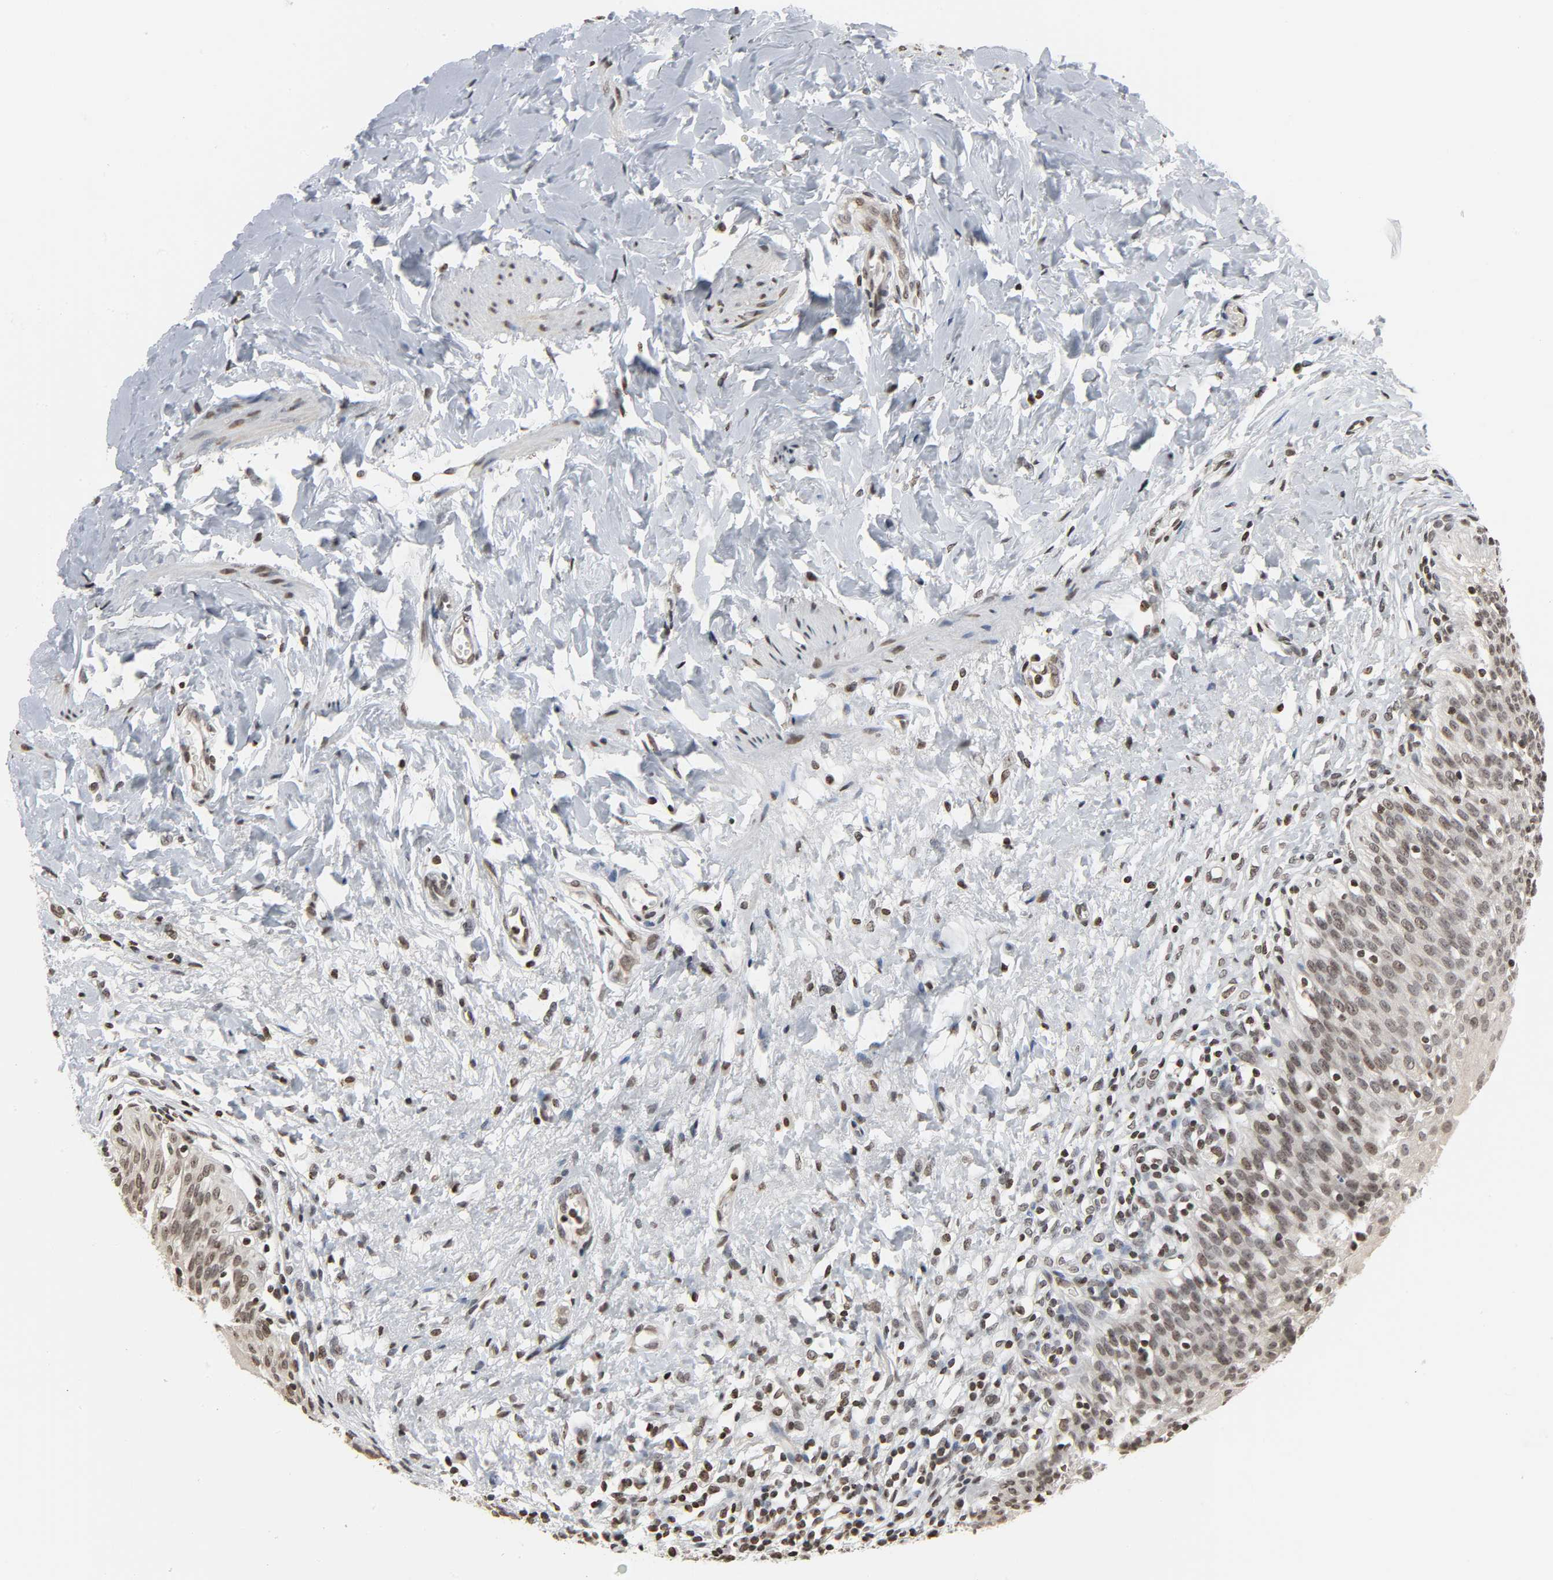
{"staining": {"intensity": "moderate", "quantity": ">75%", "location": "nuclear"}, "tissue": "urinary bladder", "cell_type": "Urothelial cells", "image_type": "normal", "snomed": [{"axis": "morphology", "description": "Normal tissue, NOS"}, {"axis": "topography", "description": "Urinary bladder"}], "caption": "Human urinary bladder stained with a brown dye shows moderate nuclear positive positivity in about >75% of urothelial cells.", "gene": "ELAVL1", "patient": {"sex": "female", "age": 80}}